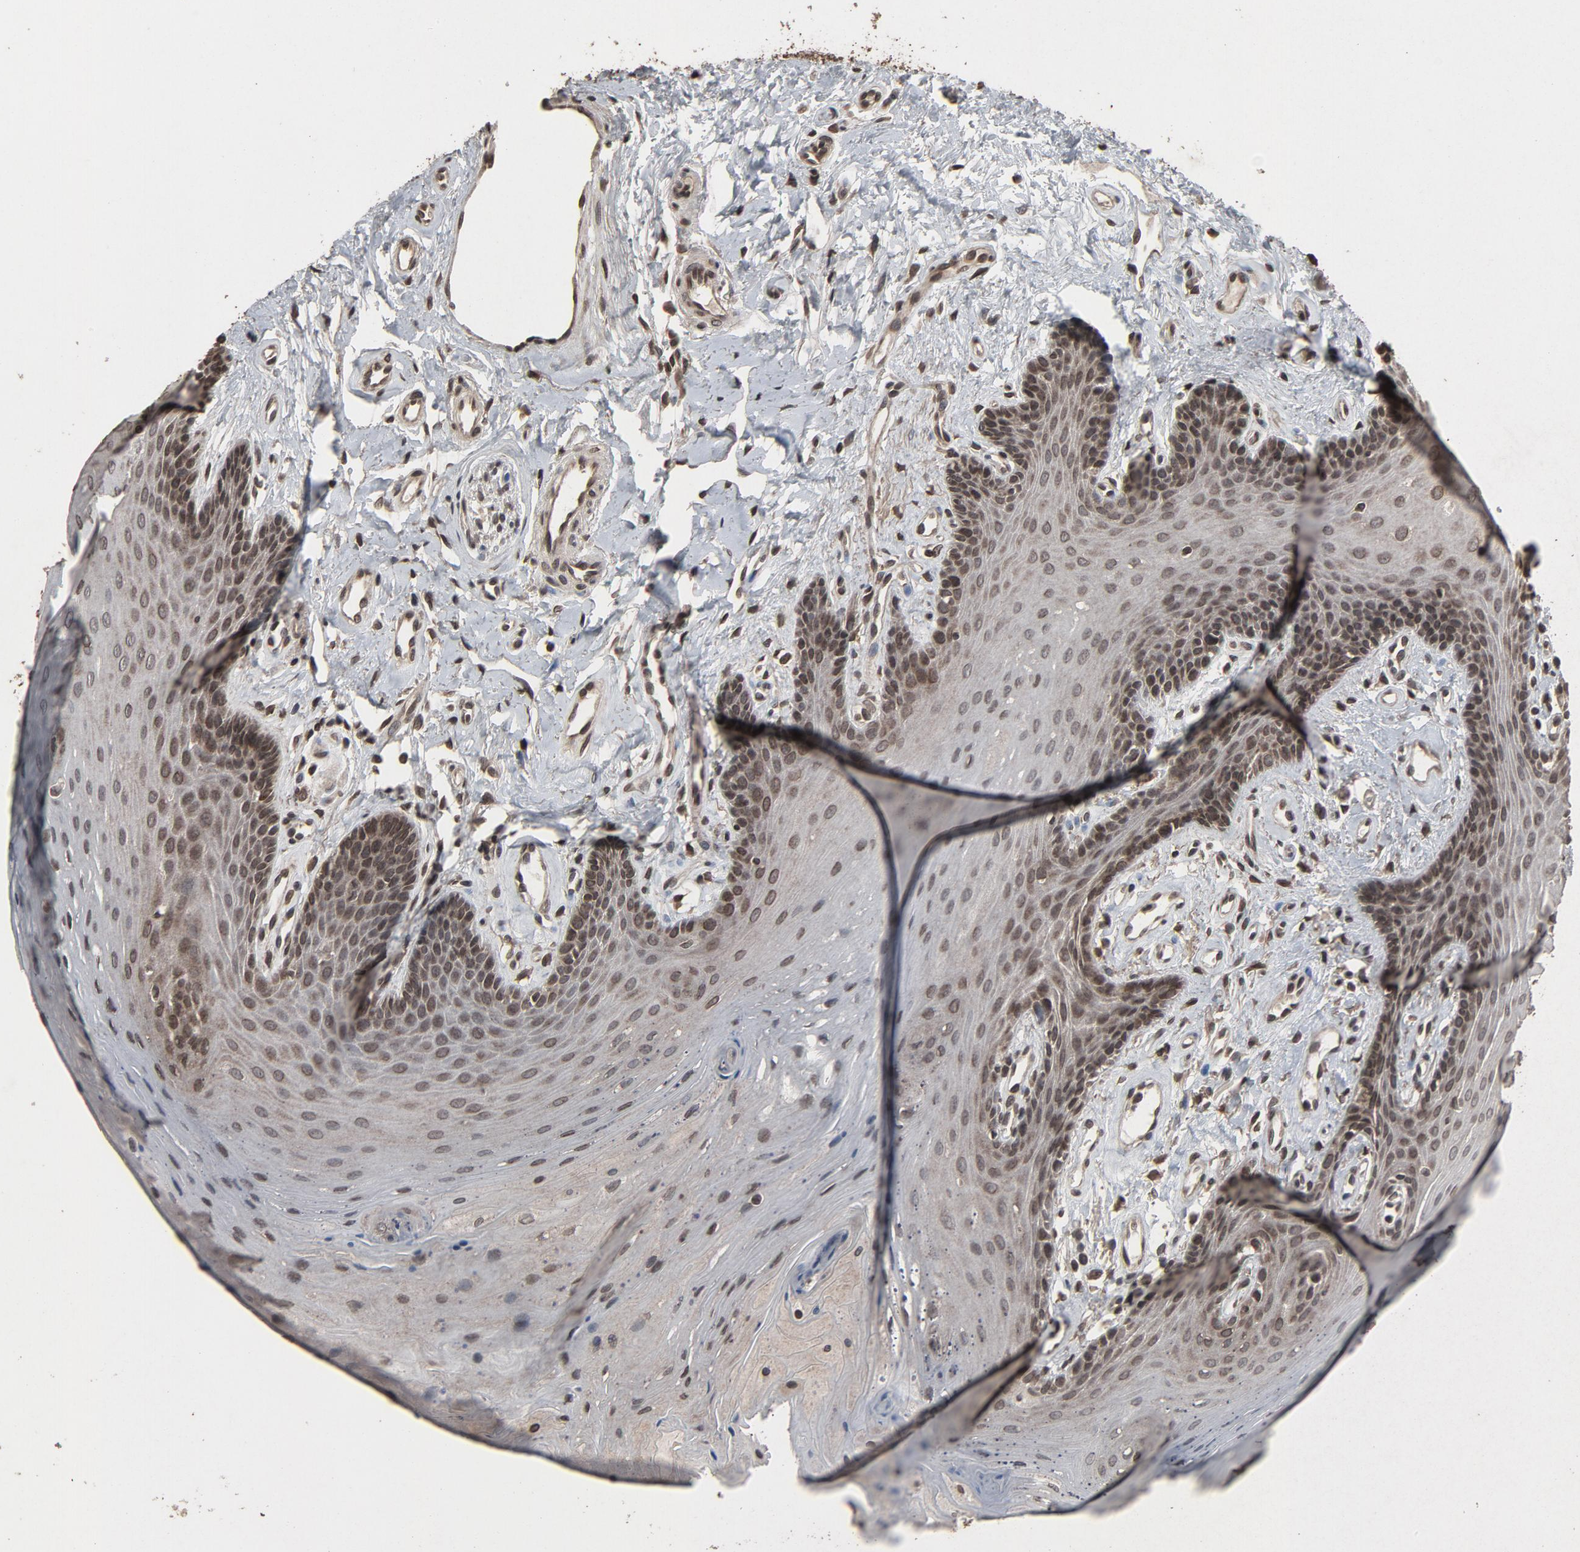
{"staining": {"intensity": "weak", "quantity": ">75%", "location": "cytoplasmic/membranous,nuclear"}, "tissue": "oral mucosa", "cell_type": "Squamous epithelial cells", "image_type": "normal", "snomed": [{"axis": "morphology", "description": "Normal tissue, NOS"}, {"axis": "topography", "description": "Oral tissue"}], "caption": "Squamous epithelial cells reveal weak cytoplasmic/membranous,nuclear staining in approximately >75% of cells in benign oral mucosa.", "gene": "POM121", "patient": {"sex": "male", "age": 62}}